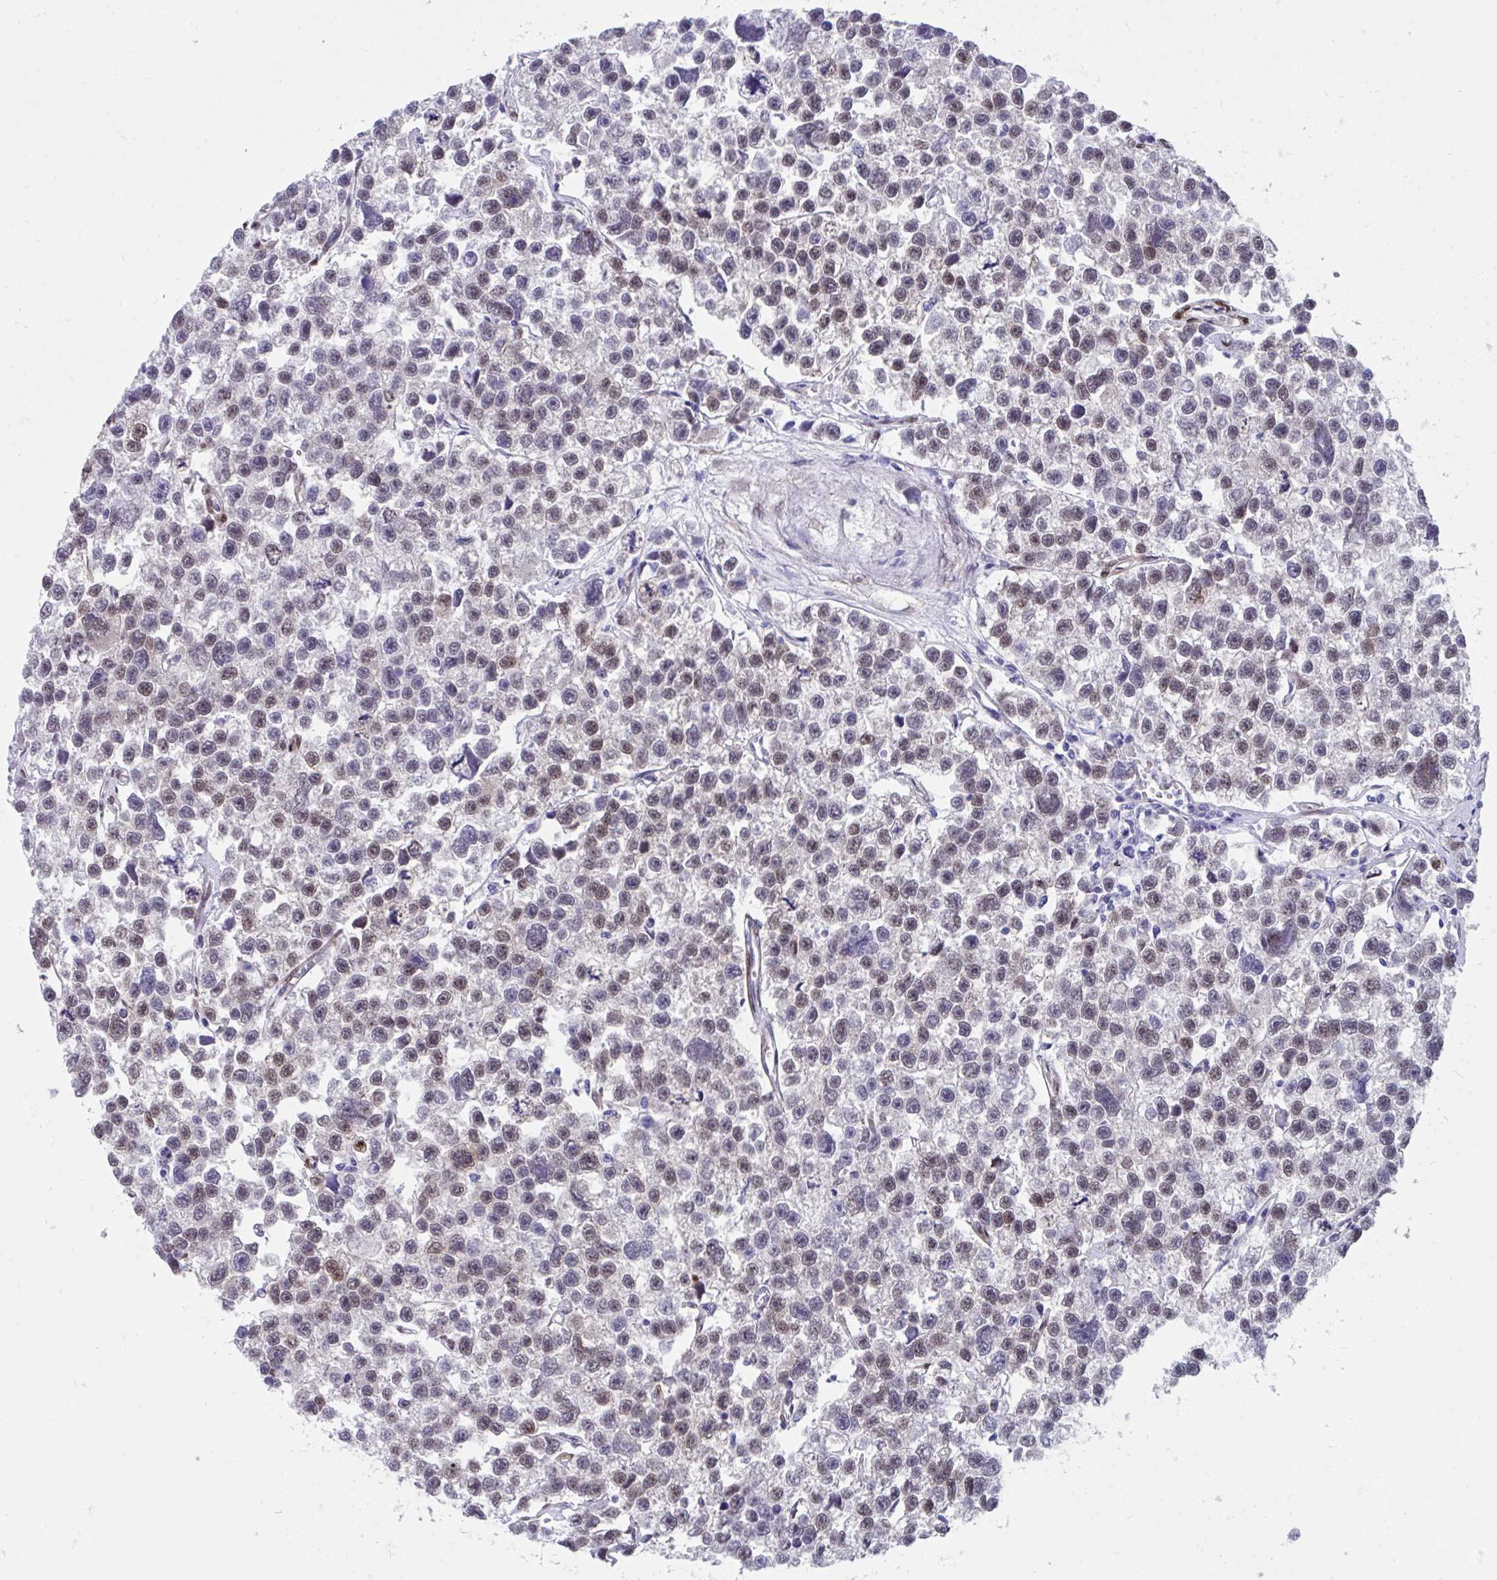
{"staining": {"intensity": "weak", "quantity": "25%-75%", "location": "nuclear"}, "tissue": "testis cancer", "cell_type": "Tumor cells", "image_type": "cancer", "snomed": [{"axis": "morphology", "description": "Seminoma, NOS"}, {"axis": "topography", "description": "Testis"}], "caption": "High-power microscopy captured an IHC micrograph of seminoma (testis), revealing weak nuclear staining in about 25%-75% of tumor cells.", "gene": "RBPMS", "patient": {"sex": "male", "age": 26}}